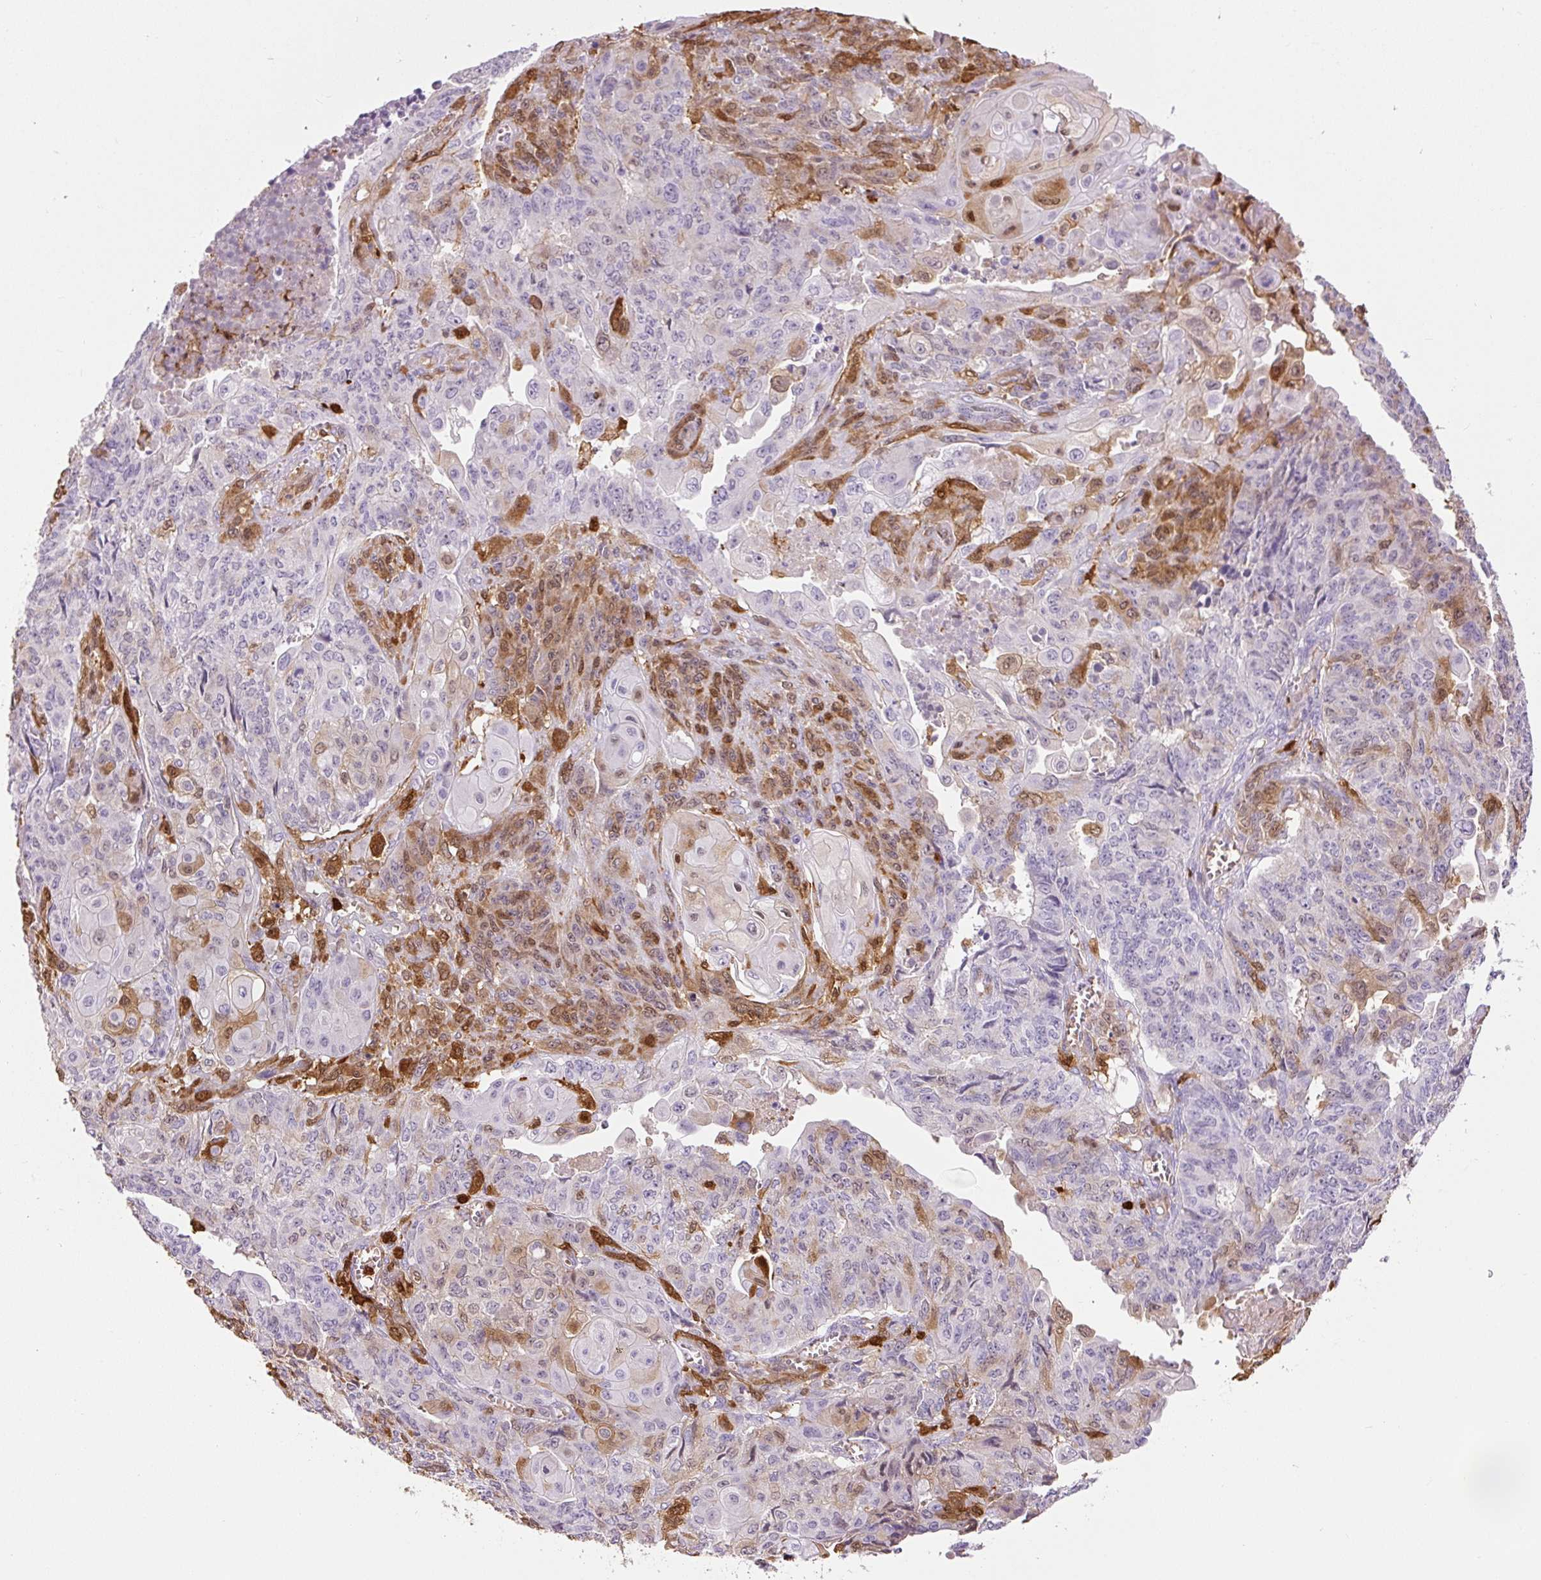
{"staining": {"intensity": "moderate", "quantity": "<25%", "location": "cytoplasmic/membranous,nuclear"}, "tissue": "endometrial cancer", "cell_type": "Tumor cells", "image_type": "cancer", "snomed": [{"axis": "morphology", "description": "Adenocarcinoma, NOS"}, {"axis": "topography", "description": "Endometrium"}], "caption": "DAB immunohistochemical staining of human endometrial cancer shows moderate cytoplasmic/membranous and nuclear protein staining in about <25% of tumor cells.", "gene": "S100A4", "patient": {"sex": "female", "age": 32}}